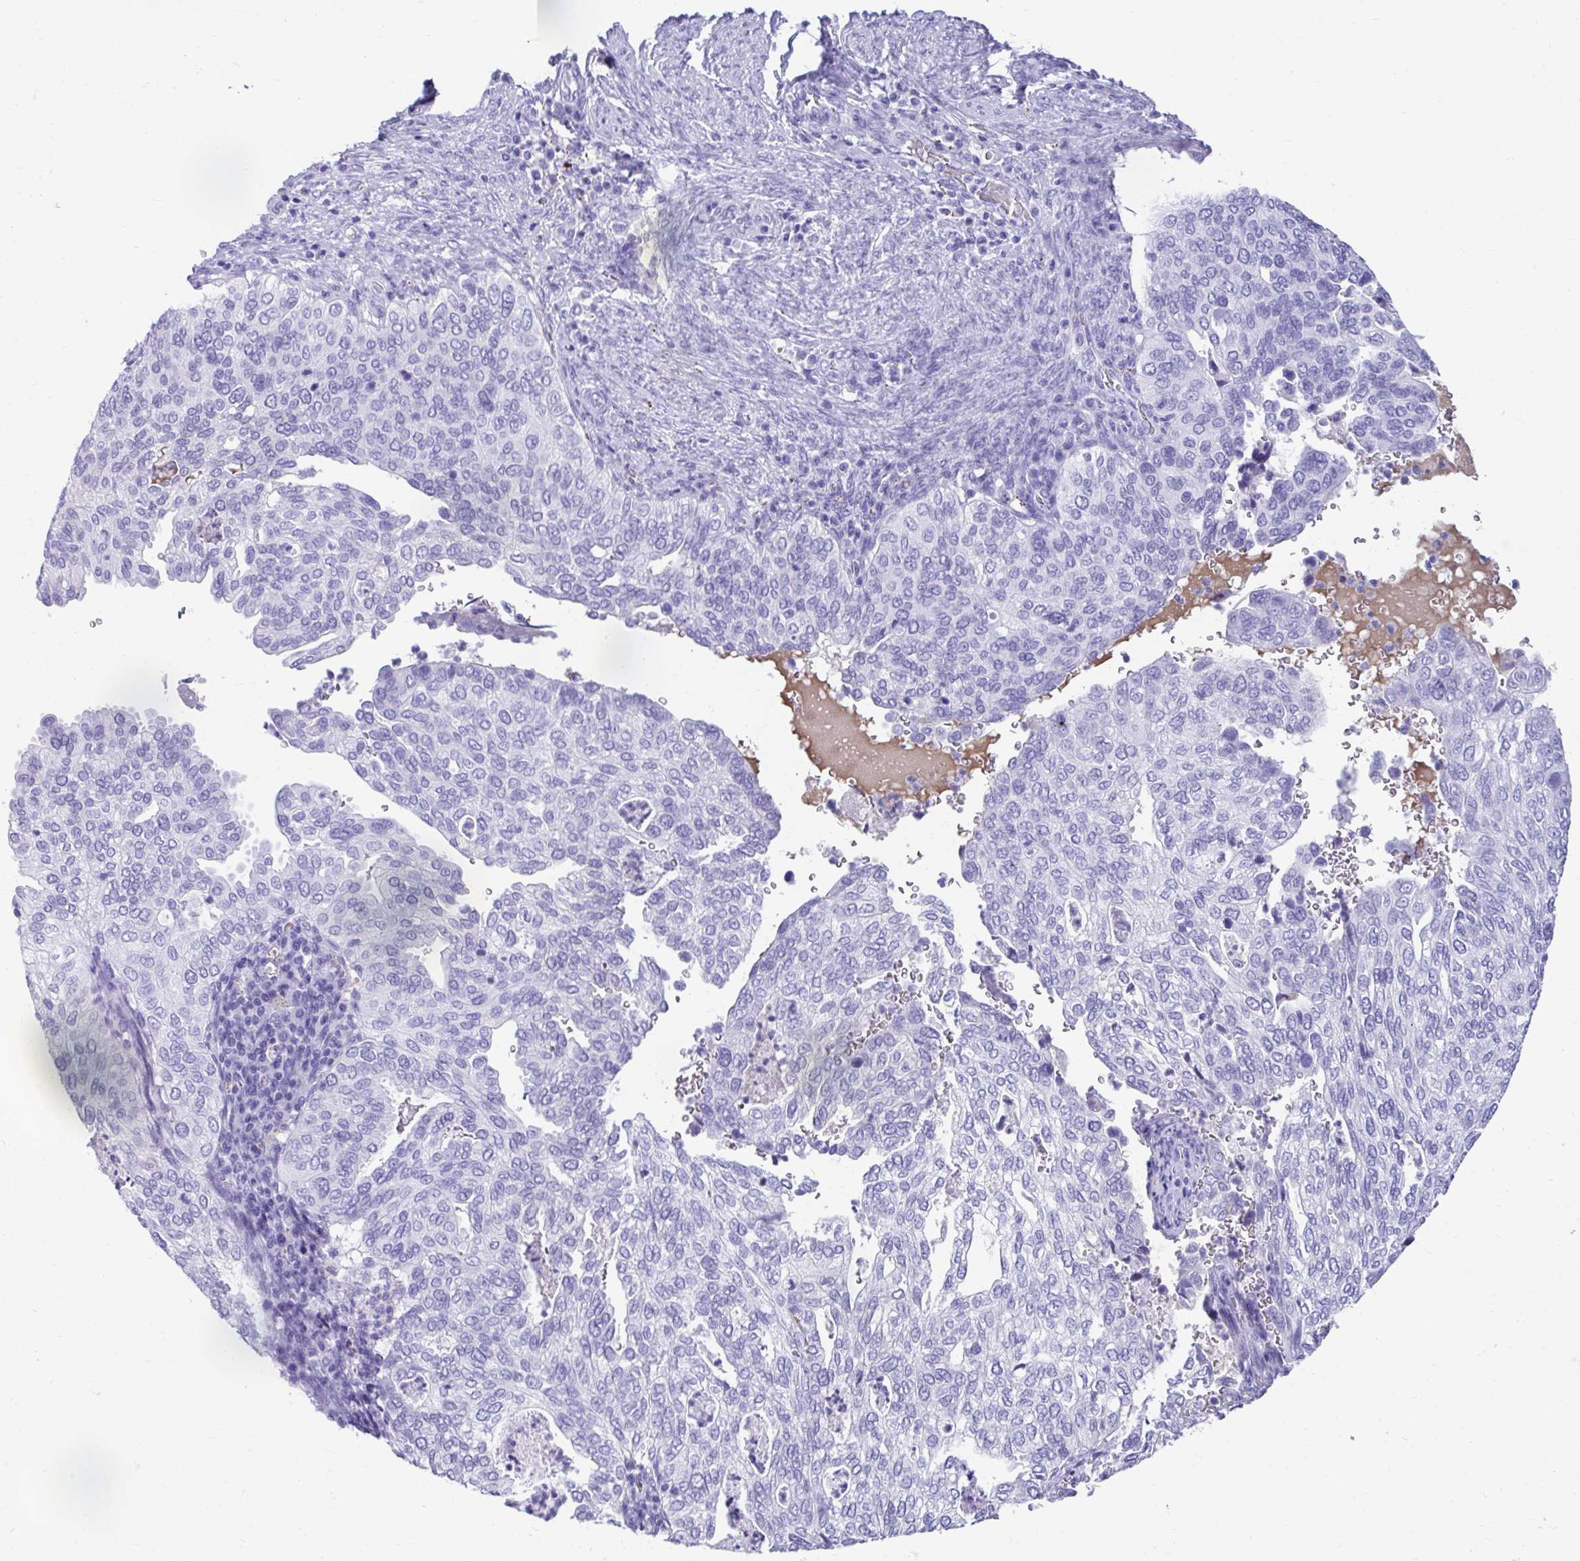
{"staining": {"intensity": "negative", "quantity": "none", "location": "none"}, "tissue": "cervical cancer", "cell_type": "Tumor cells", "image_type": "cancer", "snomed": [{"axis": "morphology", "description": "Squamous cell carcinoma, NOS"}, {"axis": "topography", "description": "Cervix"}], "caption": "Tumor cells are negative for protein expression in human cervical squamous cell carcinoma.", "gene": "SMIM9", "patient": {"sex": "female", "age": 38}}